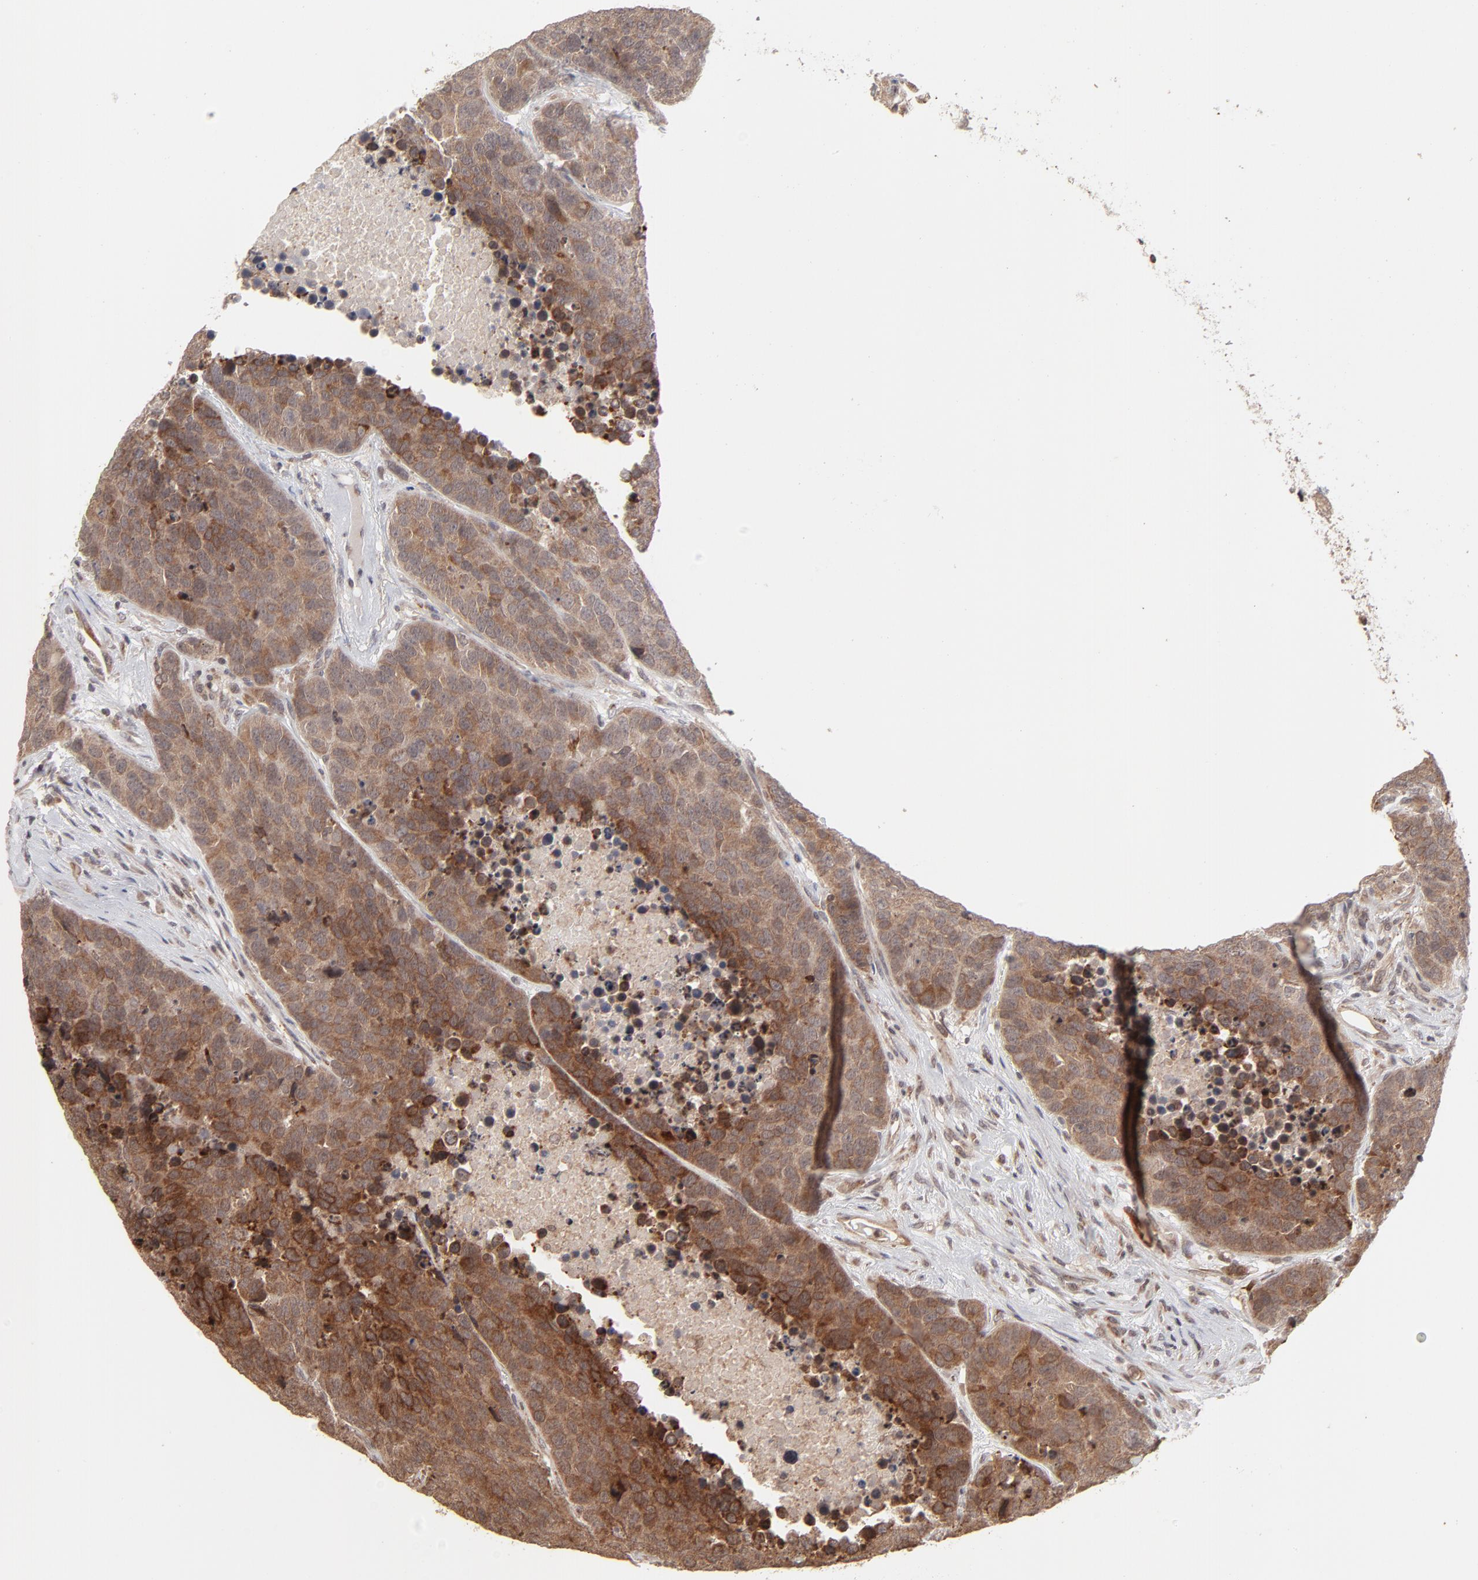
{"staining": {"intensity": "moderate", "quantity": ">75%", "location": "cytoplasmic/membranous"}, "tissue": "carcinoid", "cell_type": "Tumor cells", "image_type": "cancer", "snomed": [{"axis": "morphology", "description": "Carcinoid, malignant, NOS"}, {"axis": "topography", "description": "Lung"}], "caption": "Carcinoid (malignant) was stained to show a protein in brown. There is medium levels of moderate cytoplasmic/membranous positivity in about >75% of tumor cells.", "gene": "ARIH1", "patient": {"sex": "male", "age": 60}}